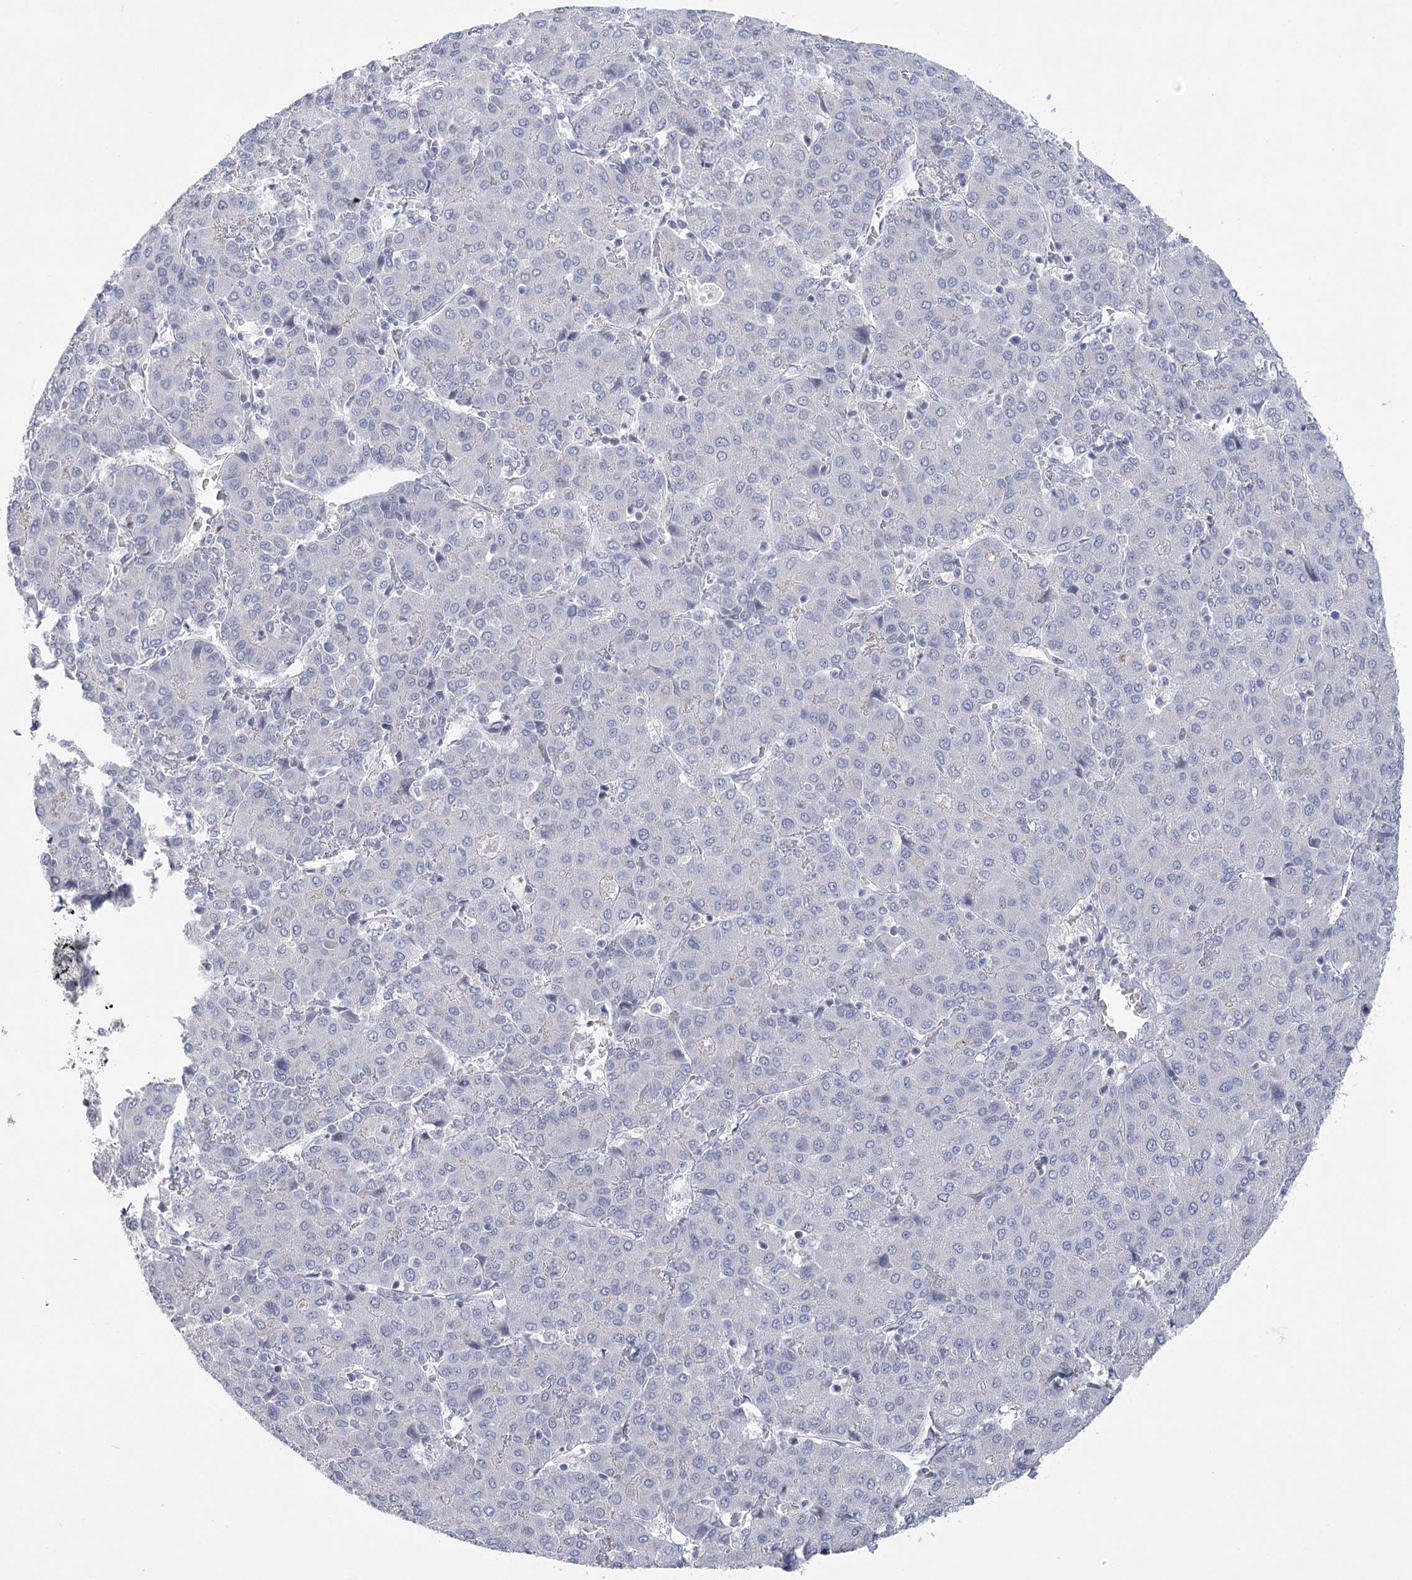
{"staining": {"intensity": "negative", "quantity": "none", "location": "none"}, "tissue": "liver cancer", "cell_type": "Tumor cells", "image_type": "cancer", "snomed": [{"axis": "morphology", "description": "Carcinoma, Hepatocellular, NOS"}, {"axis": "topography", "description": "Liver"}], "caption": "The histopathology image demonstrates no significant expression in tumor cells of liver cancer (hepatocellular carcinoma). The staining is performed using DAB (3,3'-diaminobenzidine) brown chromogen with nuclei counter-stained in using hematoxylin.", "gene": "FAM76B", "patient": {"sex": "male", "age": 65}}